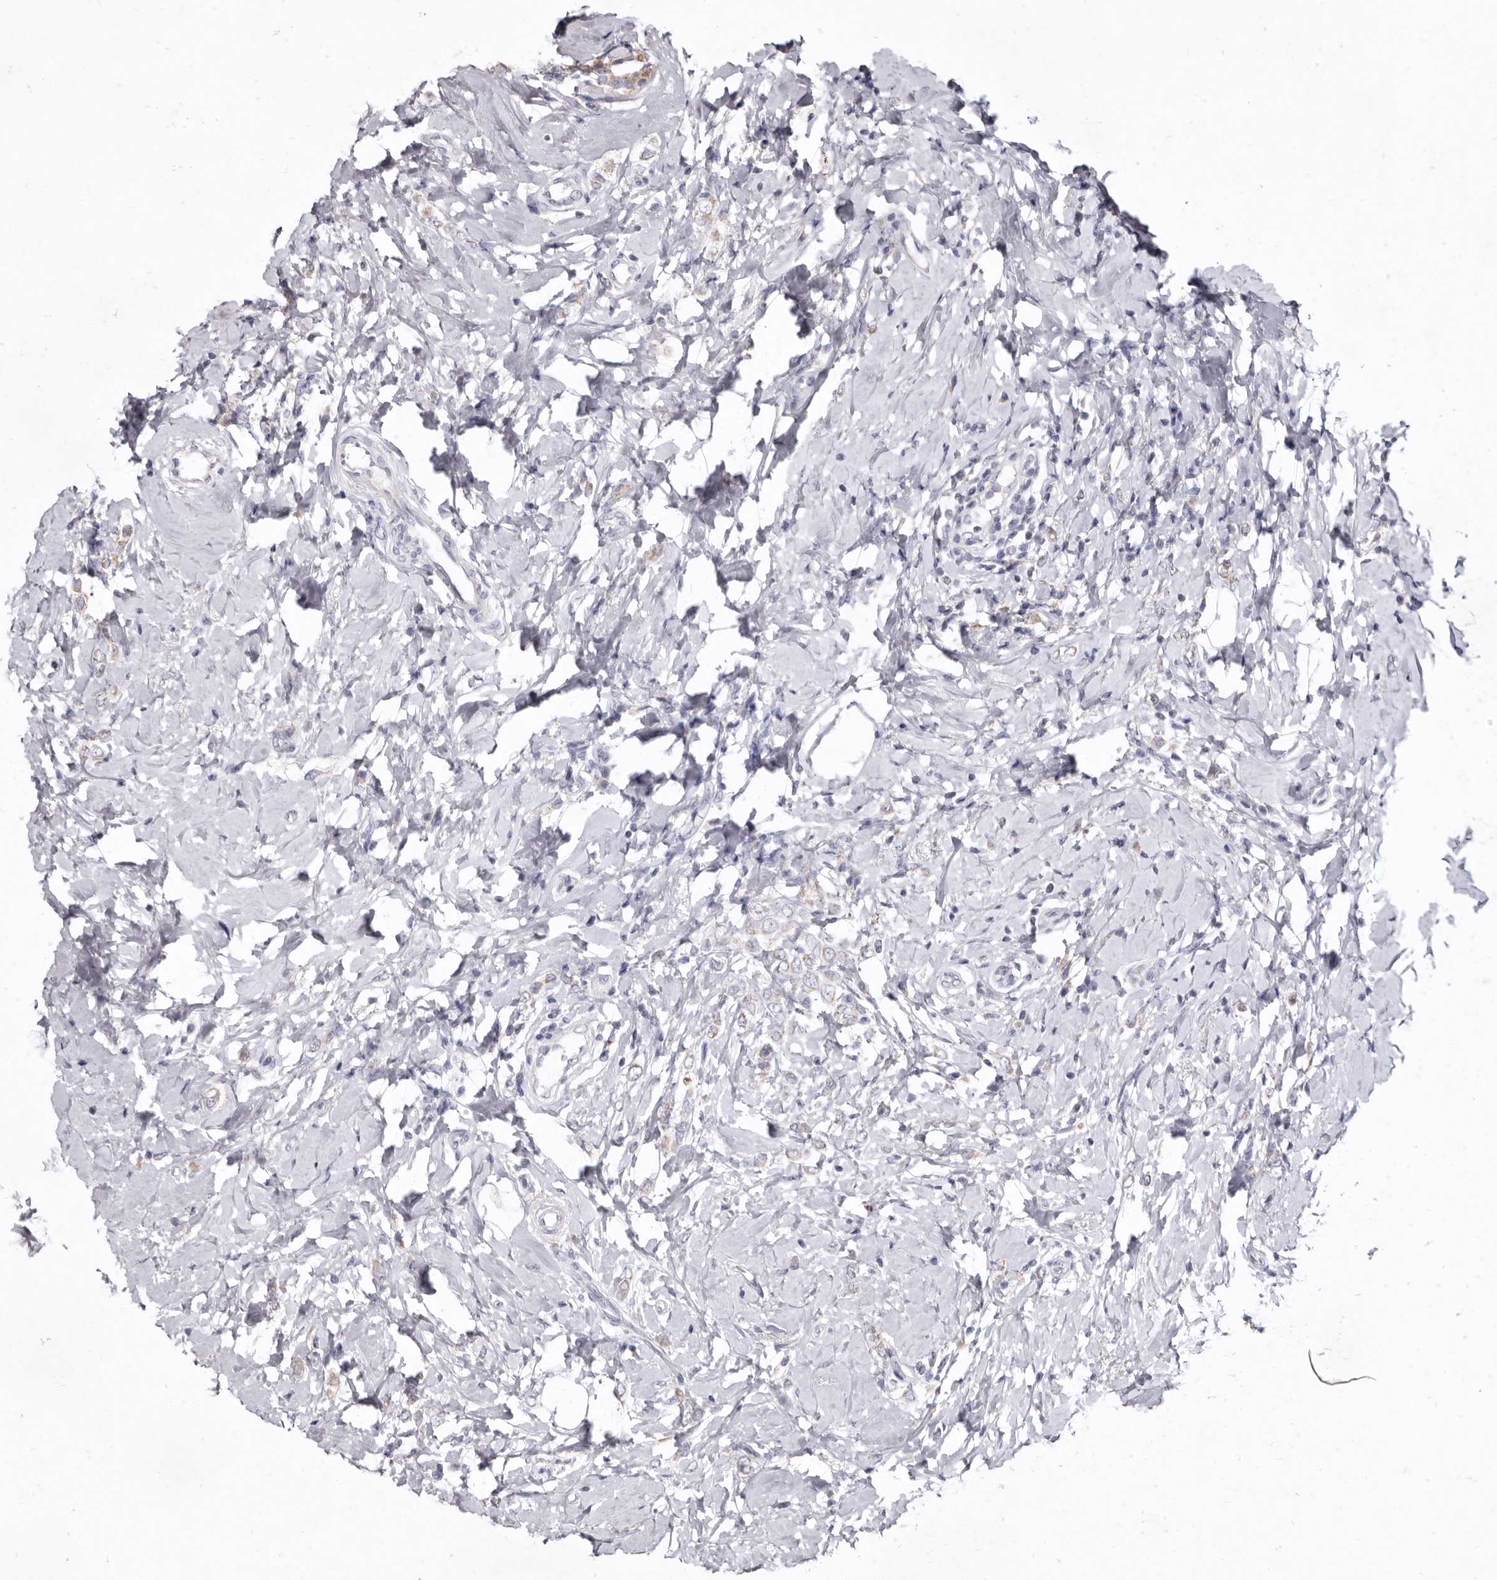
{"staining": {"intensity": "negative", "quantity": "none", "location": "none"}, "tissue": "breast cancer", "cell_type": "Tumor cells", "image_type": "cancer", "snomed": [{"axis": "morphology", "description": "Lobular carcinoma"}, {"axis": "topography", "description": "Breast"}], "caption": "Breast cancer was stained to show a protein in brown. There is no significant expression in tumor cells.", "gene": "CYP2E1", "patient": {"sex": "female", "age": 47}}